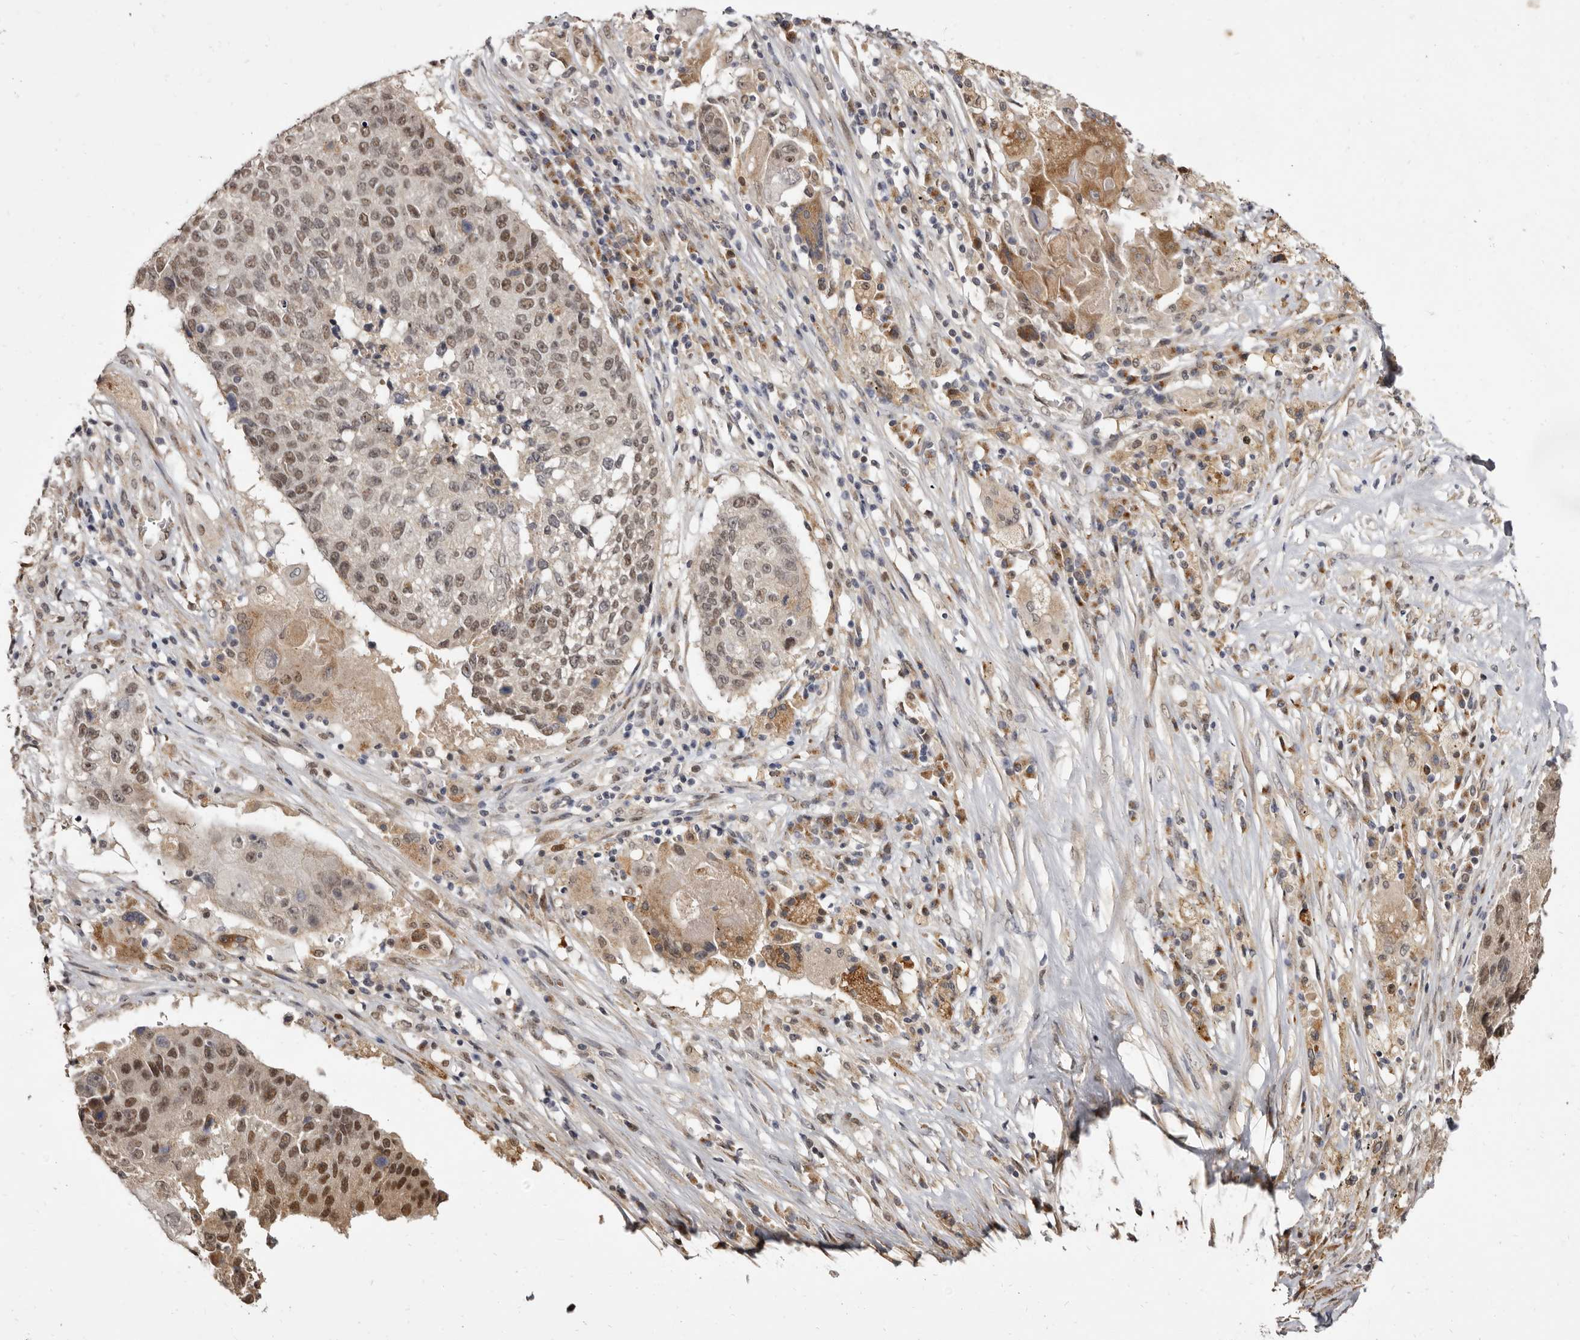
{"staining": {"intensity": "moderate", "quantity": "25%-75%", "location": "nuclear"}, "tissue": "lung cancer", "cell_type": "Tumor cells", "image_type": "cancer", "snomed": [{"axis": "morphology", "description": "Squamous cell carcinoma, NOS"}, {"axis": "topography", "description": "Lung"}], "caption": "A brown stain shows moderate nuclear staining of a protein in lung cancer tumor cells. (DAB (3,3'-diaminobenzidine) IHC with brightfield microscopy, high magnification).", "gene": "ZNF326", "patient": {"sex": "male", "age": 61}}